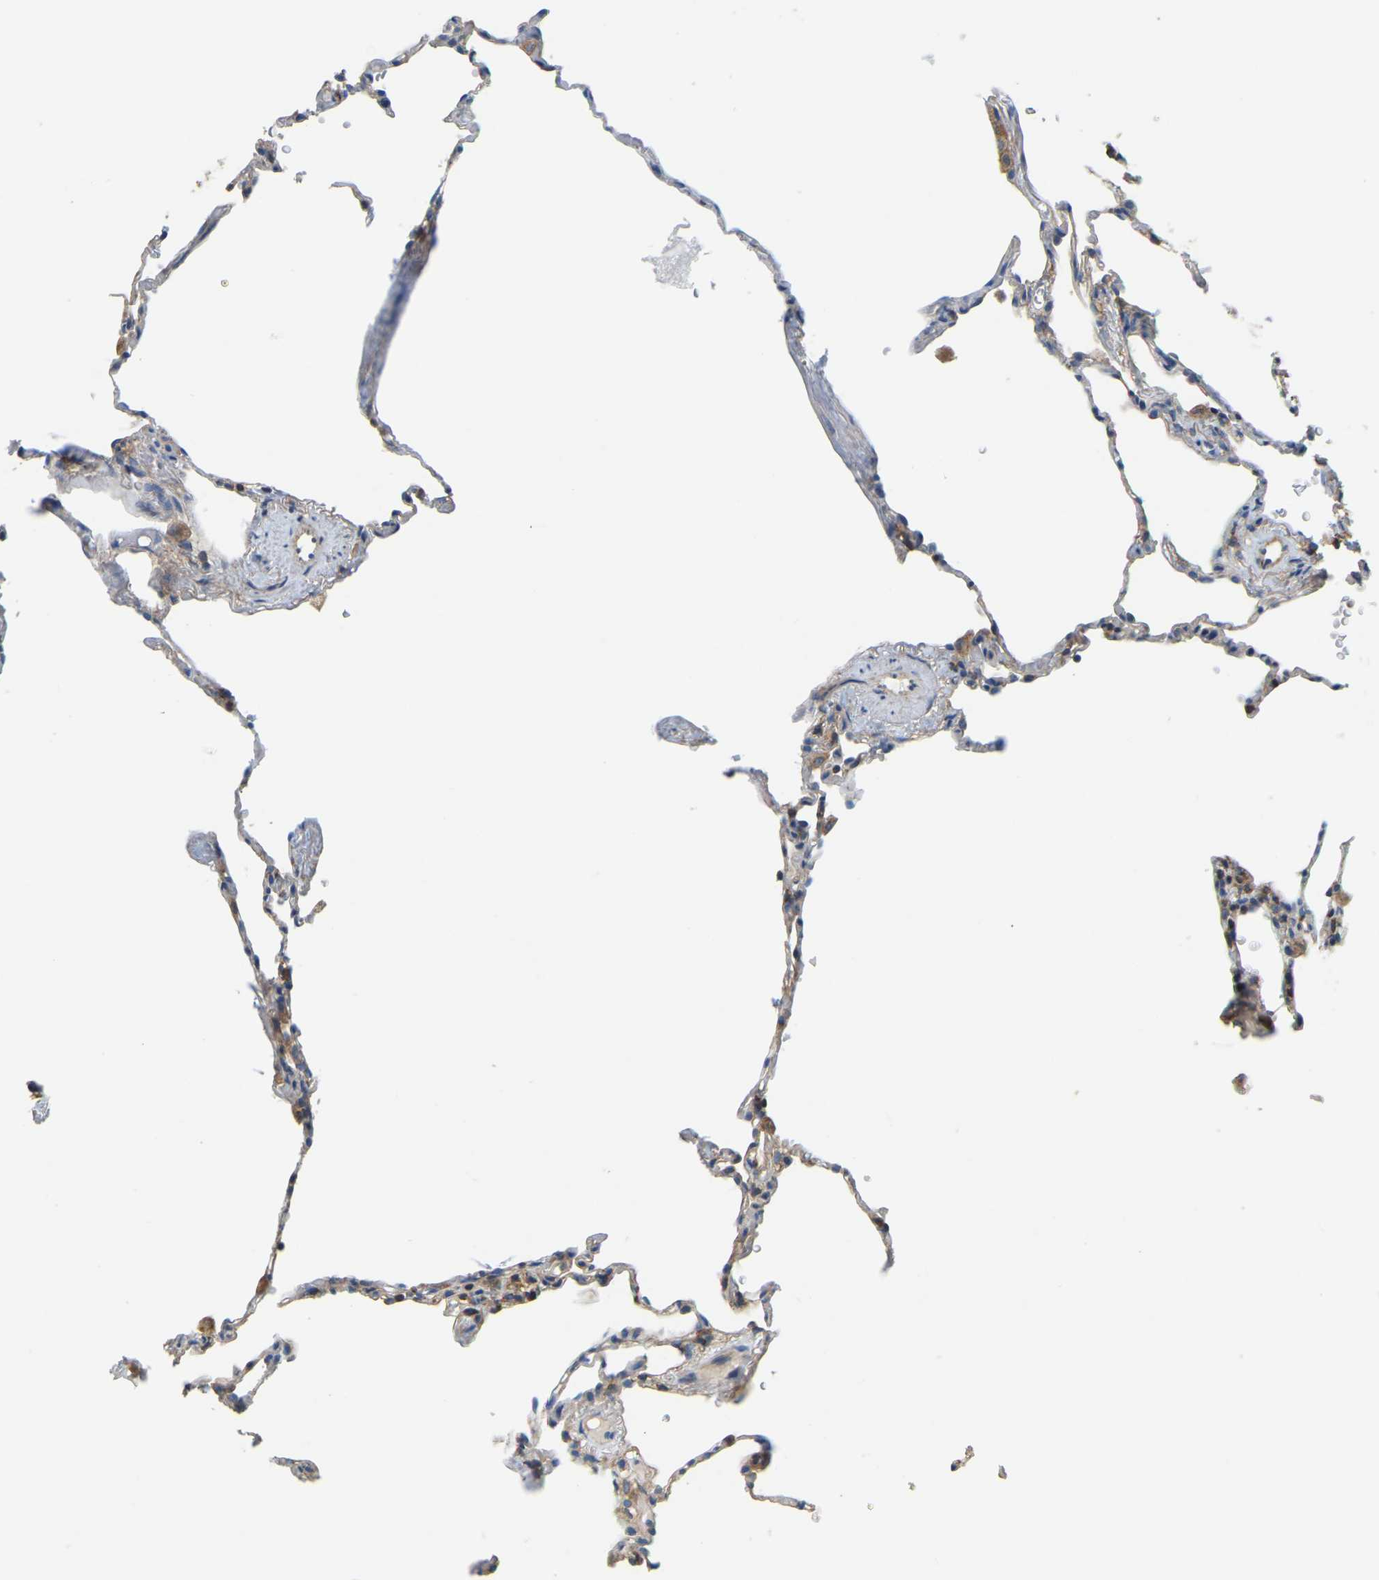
{"staining": {"intensity": "moderate", "quantity": "<25%", "location": "cytoplasmic/membranous"}, "tissue": "lung", "cell_type": "Alveolar cells", "image_type": "normal", "snomed": [{"axis": "morphology", "description": "Normal tissue, NOS"}, {"axis": "topography", "description": "Lung"}], "caption": "Lung stained for a protein (brown) demonstrates moderate cytoplasmic/membranous positive positivity in approximately <25% of alveolar cells.", "gene": "AHNAK", "patient": {"sex": "male", "age": 59}}